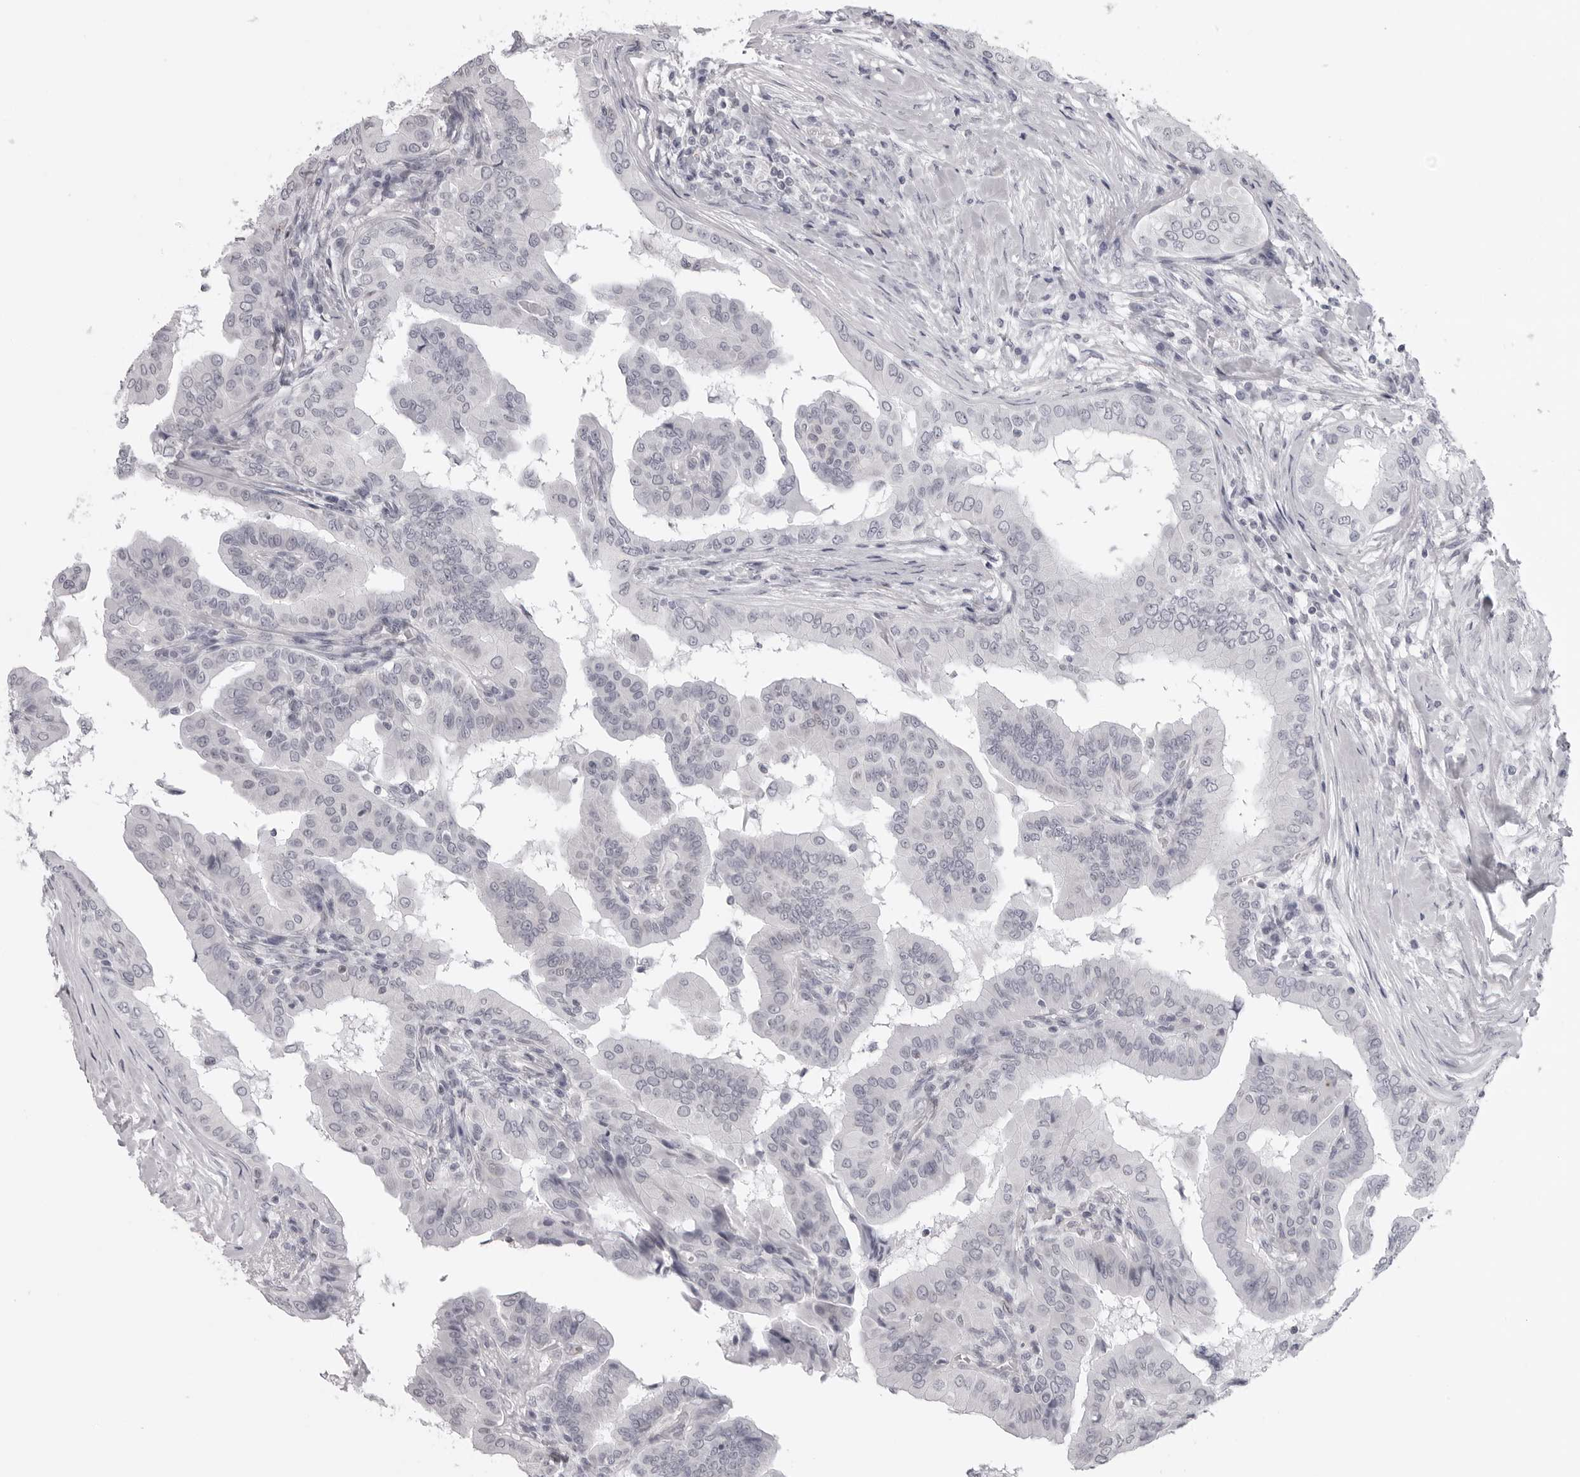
{"staining": {"intensity": "negative", "quantity": "none", "location": "none"}, "tissue": "thyroid cancer", "cell_type": "Tumor cells", "image_type": "cancer", "snomed": [{"axis": "morphology", "description": "Papillary adenocarcinoma, NOS"}, {"axis": "topography", "description": "Thyroid gland"}], "caption": "This is a histopathology image of immunohistochemistry staining of thyroid cancer (papillary adenocarcinoma), which shows no staining in tumor cells. (Immunohistochemistry (ihc), brightfield microscopy, high magnification).", "gene": "DNALI1", "patient": {"sex": "male", "age": 33}}